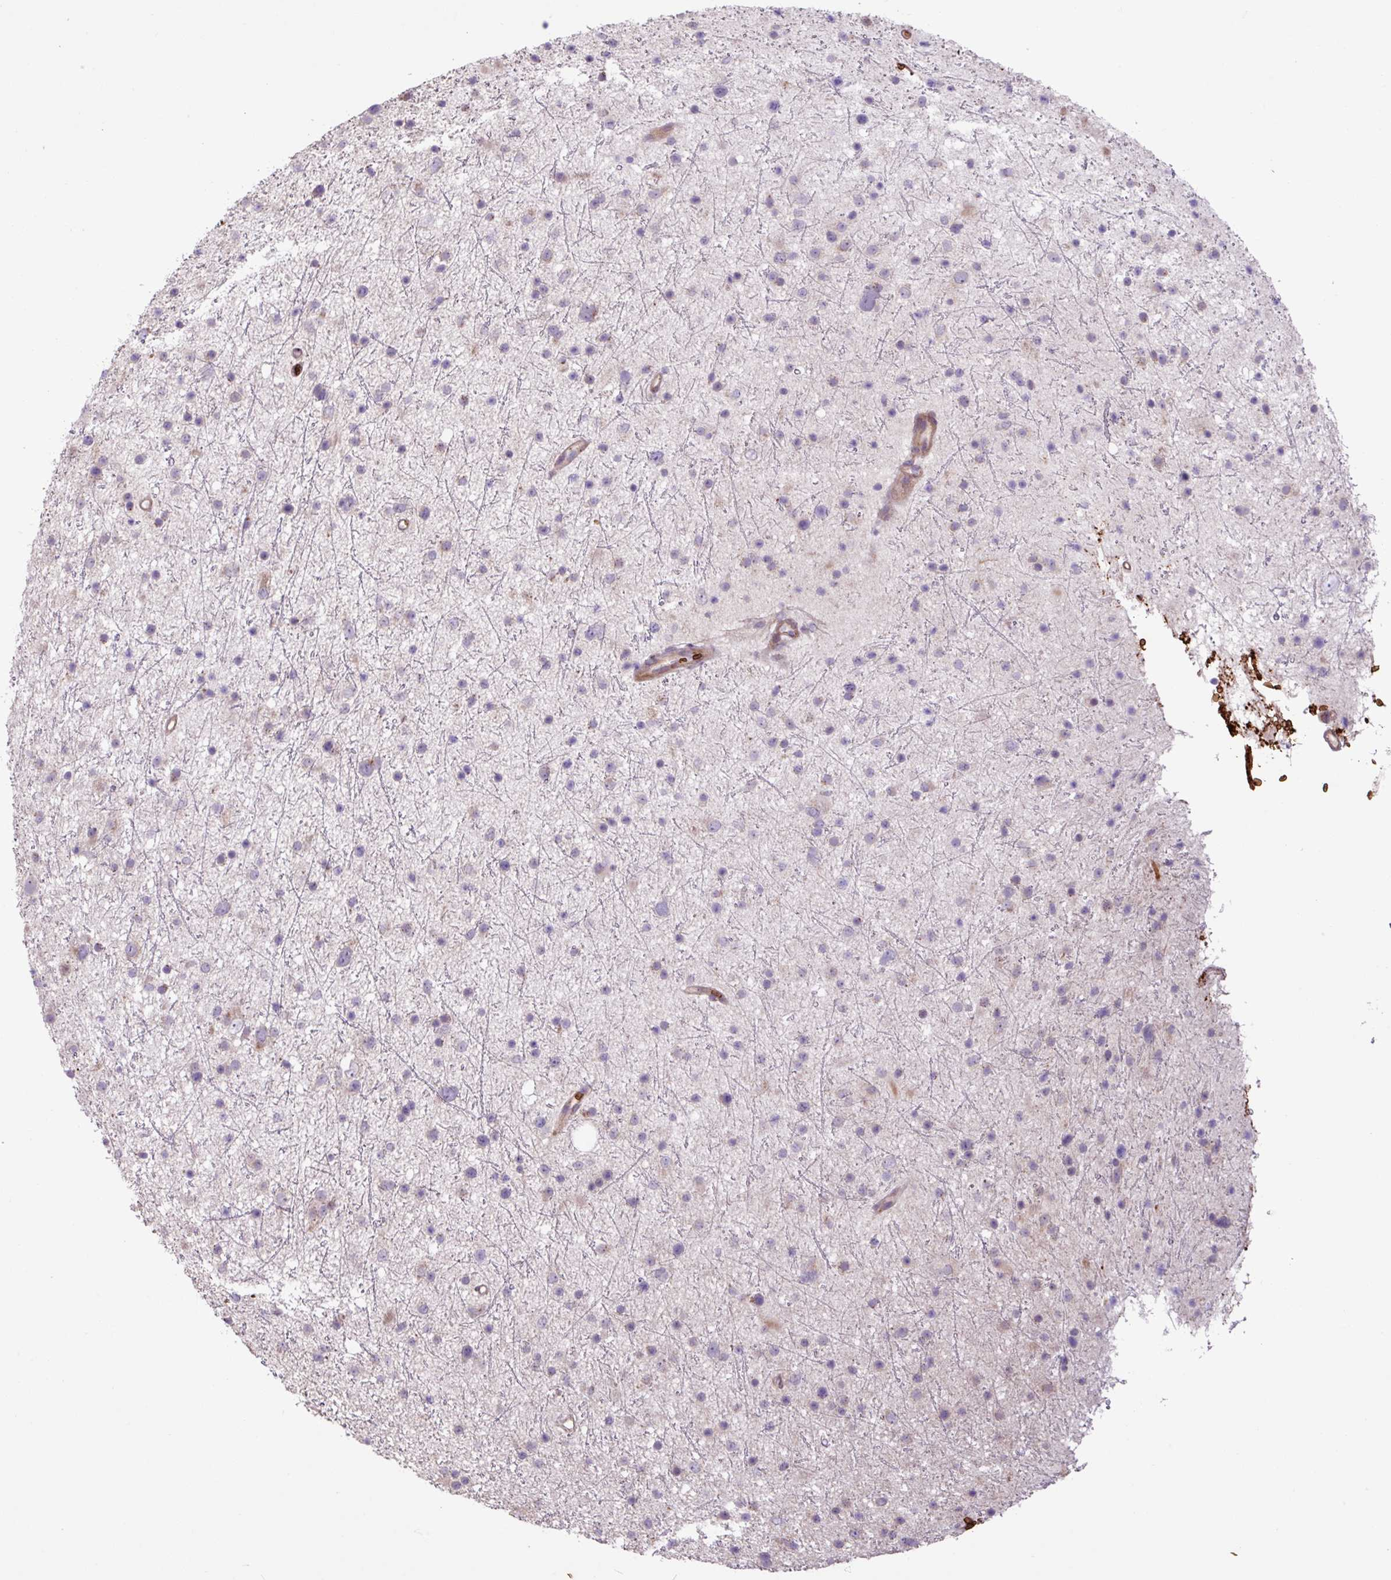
{"staining": {"intensity": "weak", "quantity": "<25%", "location": "cytoplasmic/membranous"}, "tissue": "glioma", "cell_type": "Tumor cells", "image_type": "cancer", "snomed": [{"axis": "morphology", "description": "Glioma, malignant, Low grade"}, {"axis": "topography", "description": "Cerebral cortex"}], "caption": "Glioma was stained to show a protein in brown. There is no significant positivity in tumor cells.", "gene": "RAD21L1", "patient": {"sex": "female", "age": 39}}